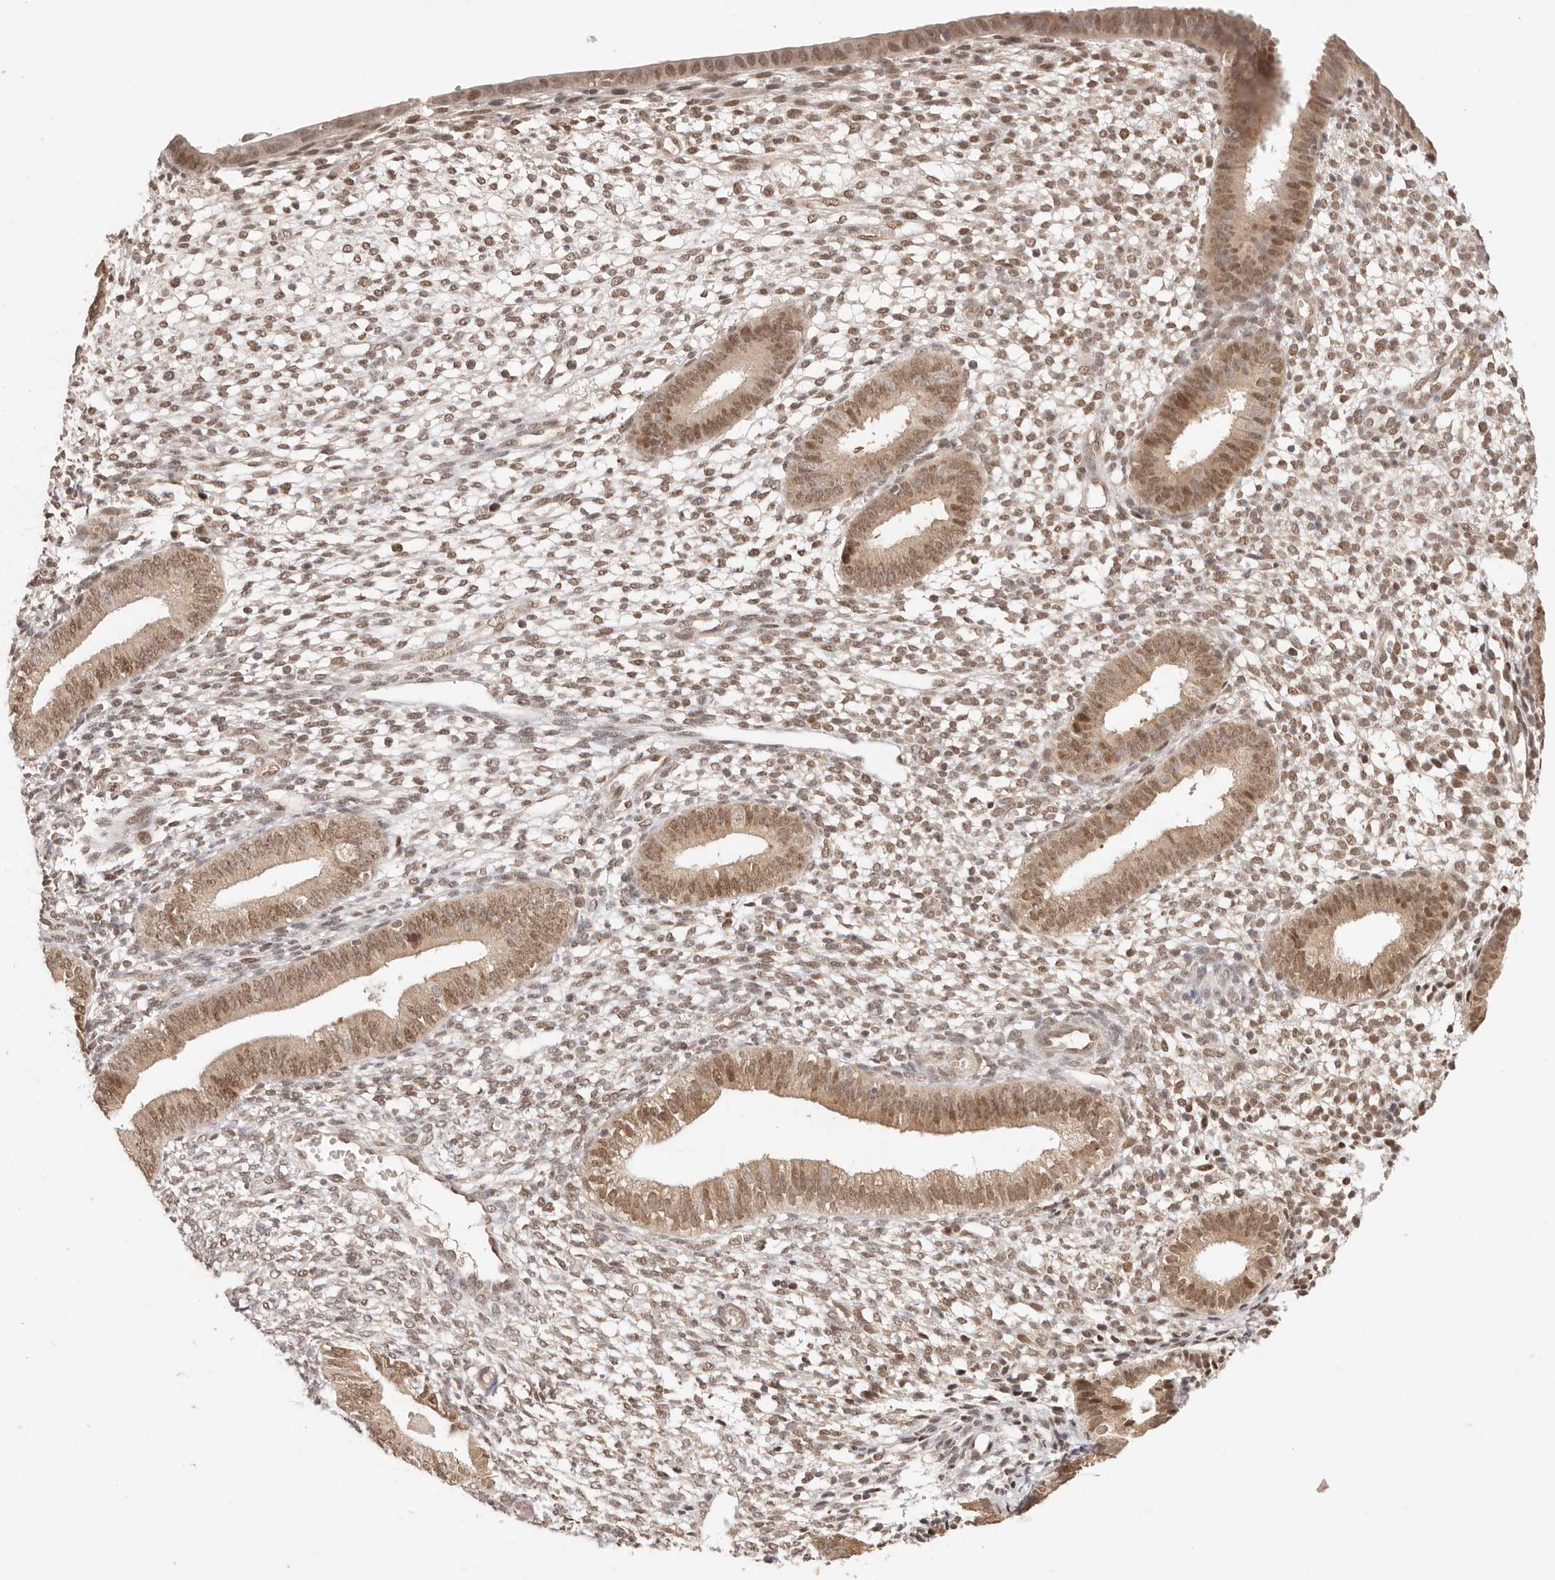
{"staining": {"intensity": "moderate", "quantity": "25%-75%", "location": "nuclear"}, "tissue": "endometrium", "cell_type": "Cells in endometrial stroma", "image_type": "normal", "snomed": [{"axis": "morphology", "description": "Normal tissue, NOS"}, {"axis": "topography", "description": "Endometrium"}], "caption": "This histopathology image shows normal endometrium stained with IHC to label a protein in brown. The nuclear of cells in endometrial stroma show moderate positivity for the protein. Nuclei are counter-stained blue.", "gene": "RFC3", "patient": {"sex": "female", "age": 46}}